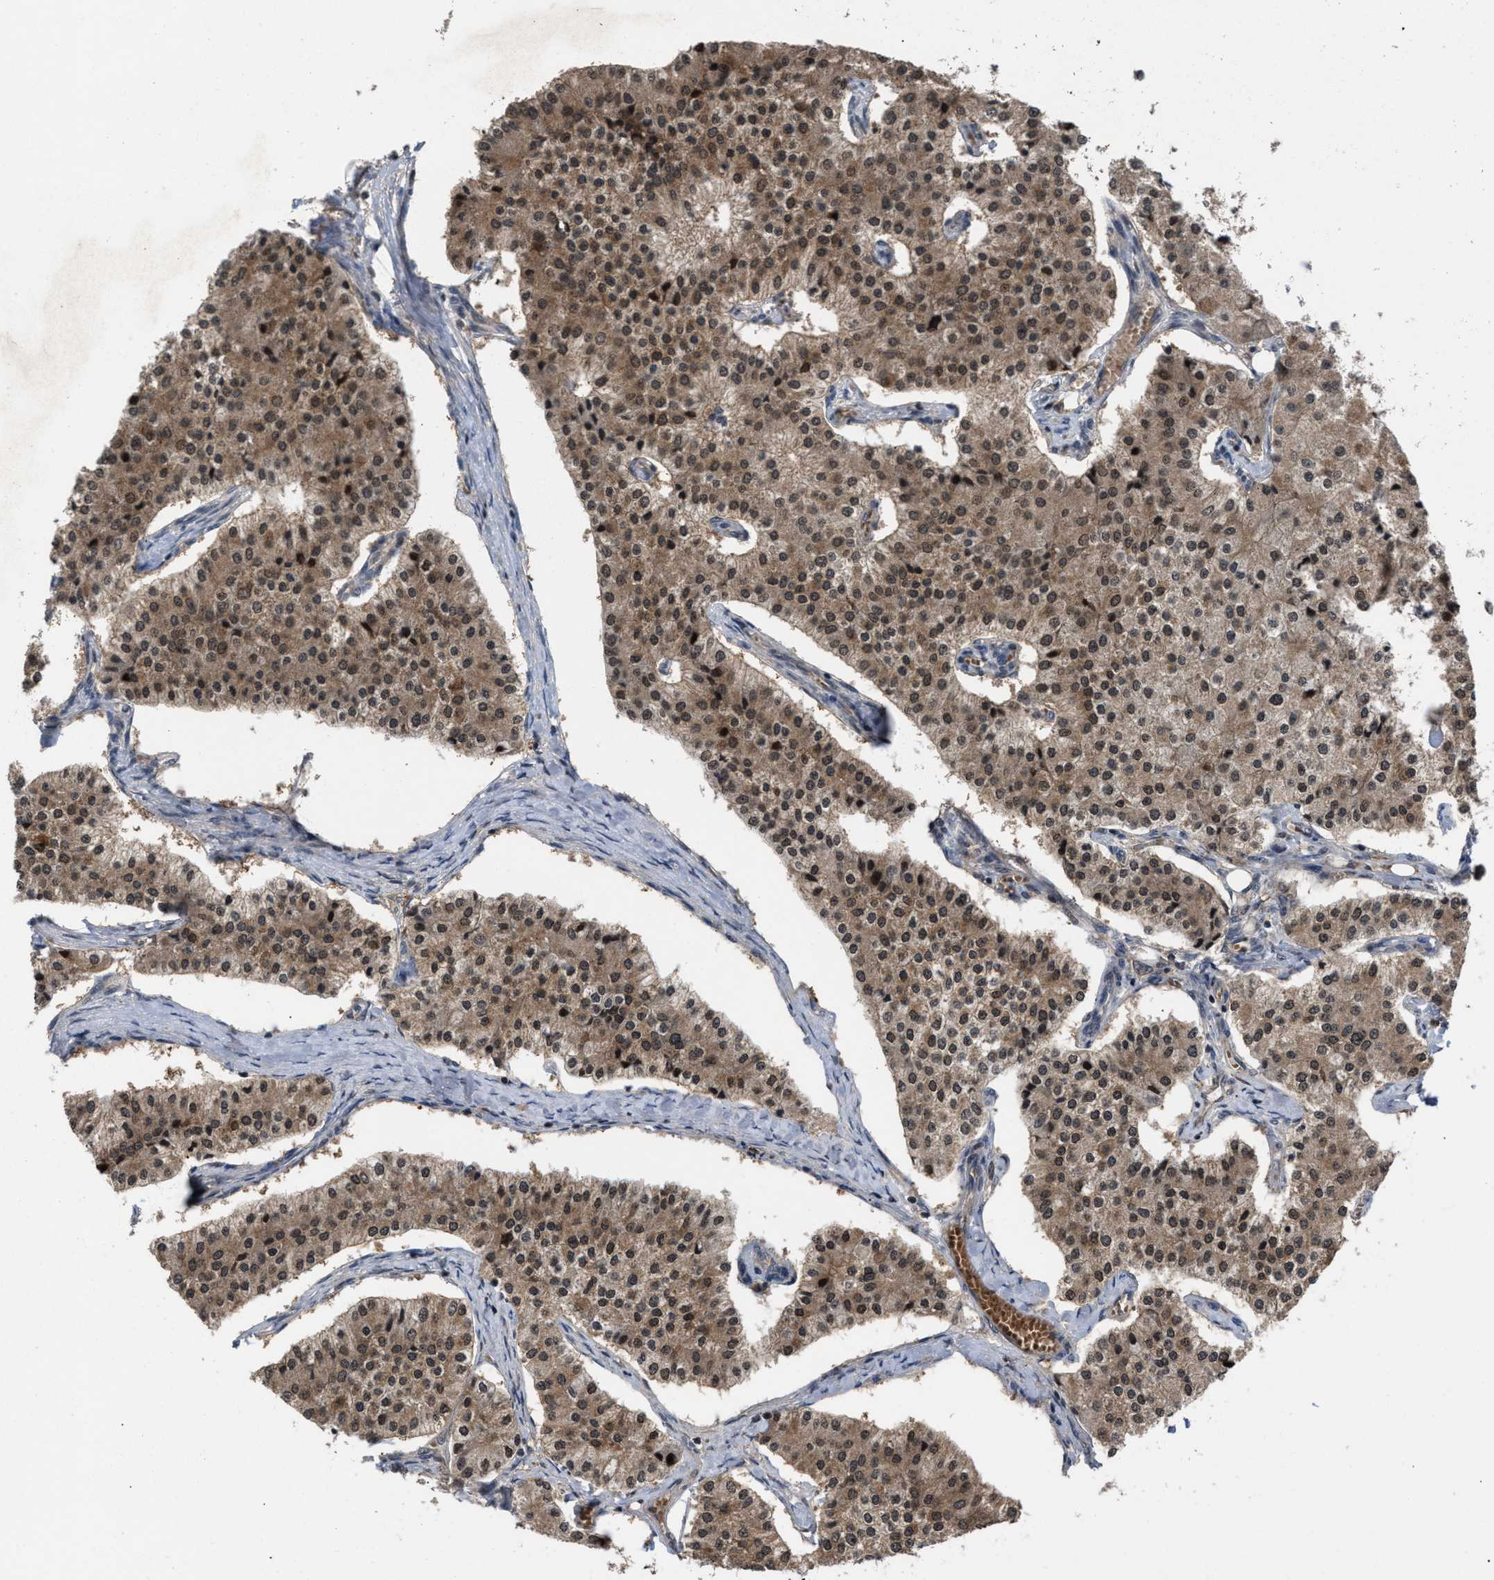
{"staining": {"intensity": "moderate", "quantity": ">75%", "location": "cytoplasmic/membranous,nuclear"}, "tissue": "carcinoid", "cell_type": "Tumor cells", "image_type": "cancer", "snomed": [{"axis": "morphology", "description": "Carcinoid, malignant, NOS"}, {"axis": "topography", "description": "Colon"}], "caption": "A medium amount of moderate cytoplasmic/membranous and nuclear positivity is appreciated in approximately >75% of tumor cells in carcinoid (malignant) tissue.", "gene": "C9orf78", "patient": {"sex": "female", "age": 52}}